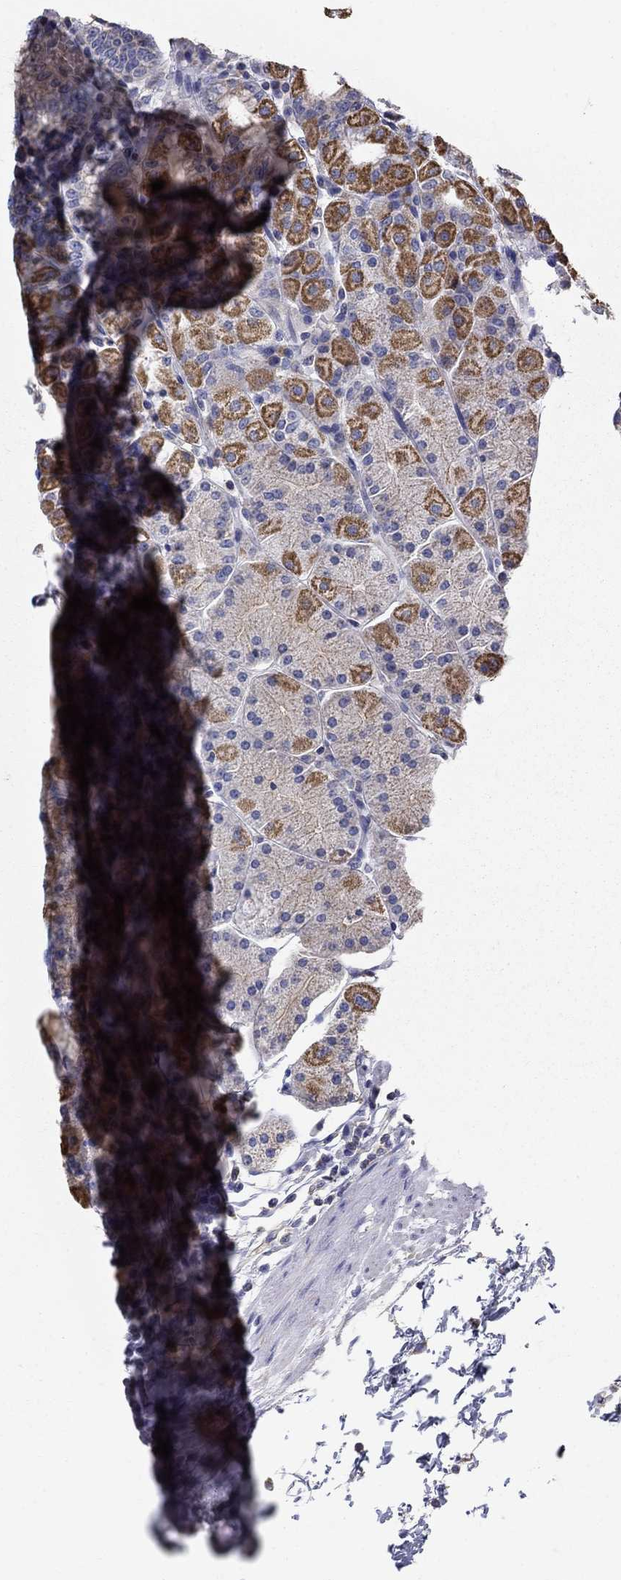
{"staining": {"intensity": "strong", "quantity": "<25%", "location": "cytoplasmic/membranous"}, "tissue": "stomach", "cell_type": "Glandular cells", "image_type": "normal", "snomed": [{"axis": "morphology", "description": "Normal tissue, NOS"}, {"axis": "topography", "description": "Stomach"}], "caption": "Immunohistochemistry histopathology image of benign stomach: human stomach stained using immunohistochemistry (IHC) shows medium levels of strong protein expression localized specifically in the cytoplasmic/membranous of glandular cells, appearing as a cytoplasmic/membranous brown color.", "gene": "NME5", "patient": {"sex": "male", "age": 54}}